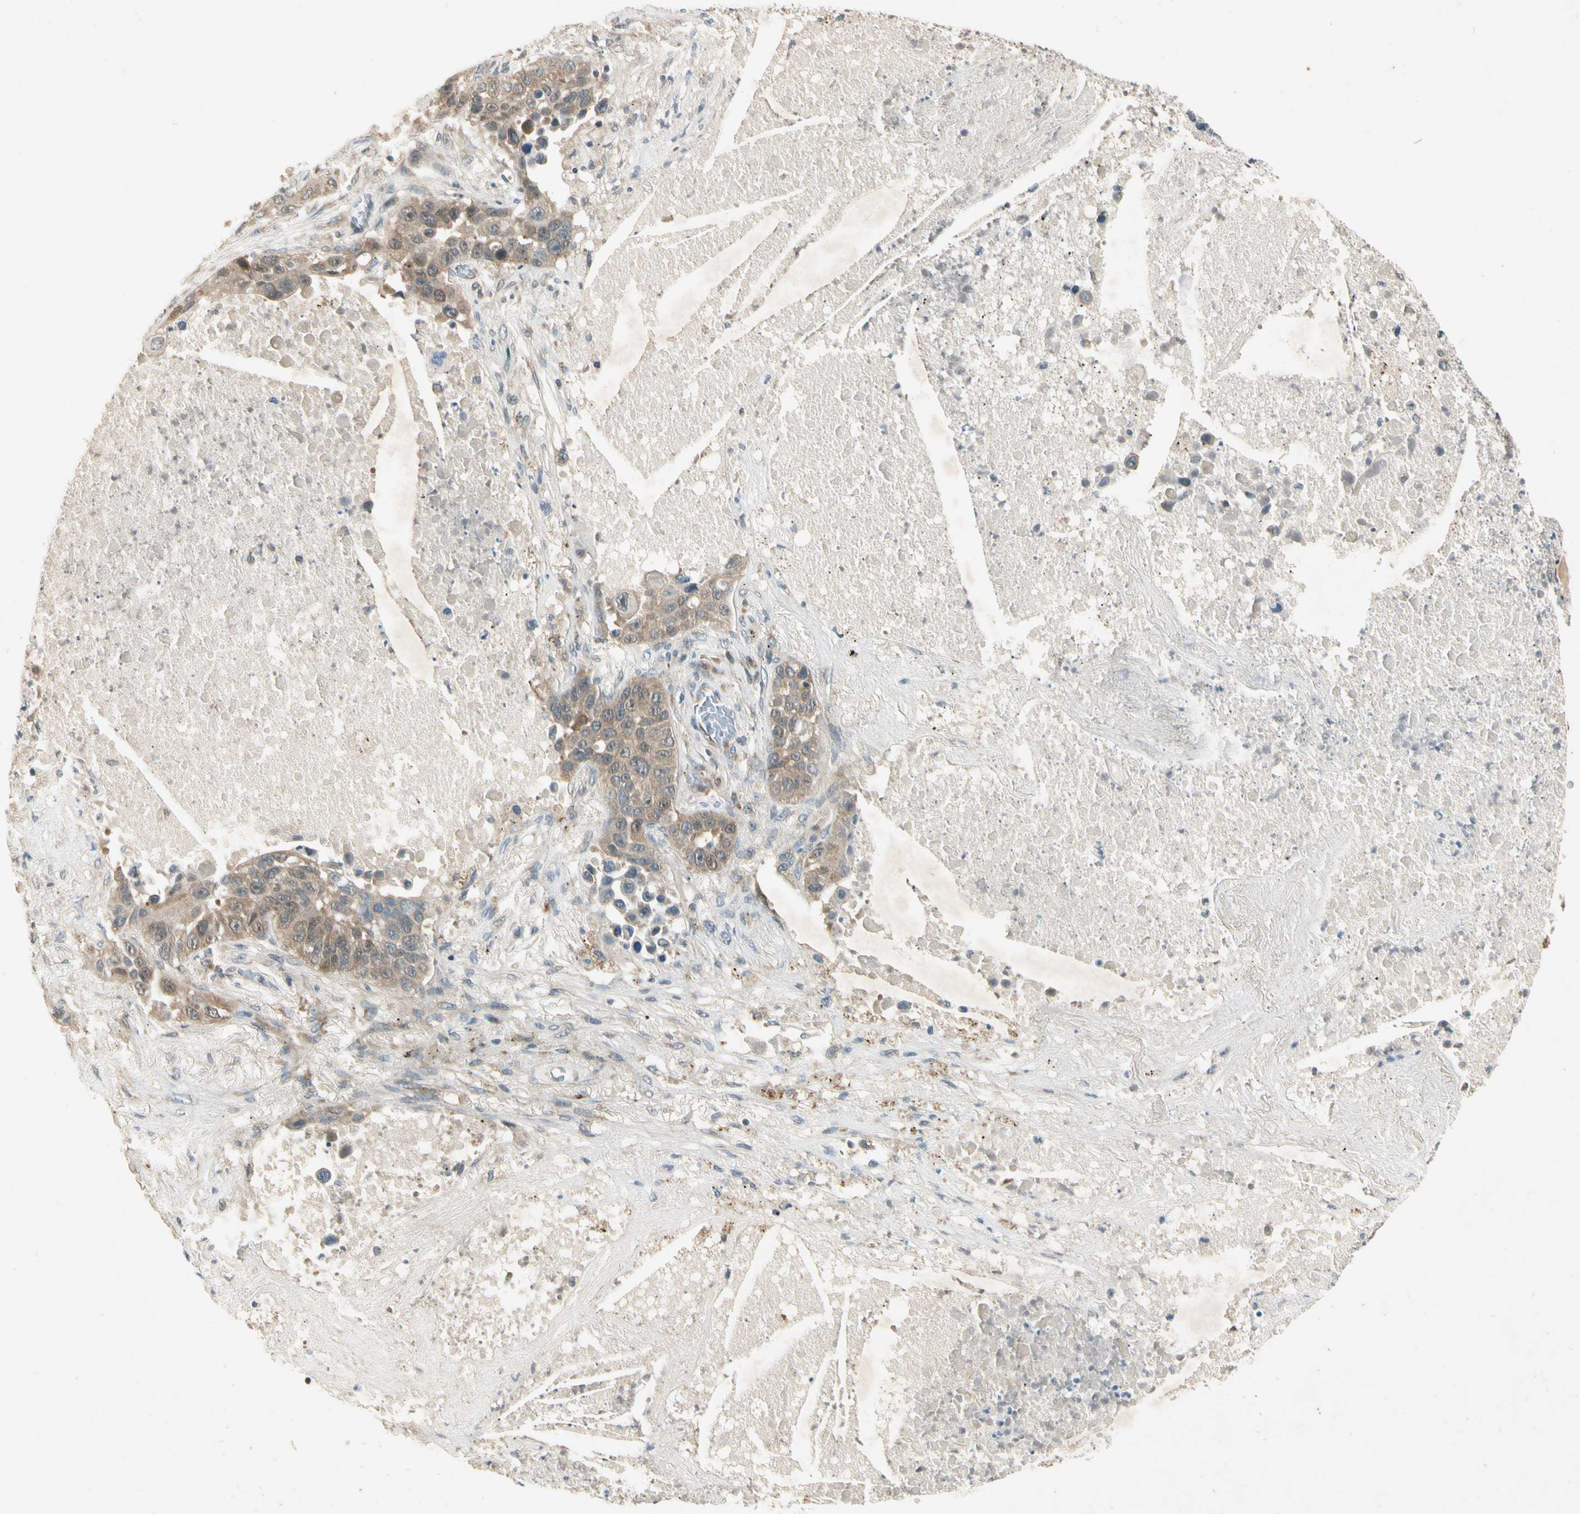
{"staining": {"intensity": "moderate", "quantity": ">75%", "location": "cytoplasmic/membranous"}, "tissue": "lung cancer", "cell_type": "Tumor cells", "image_type": "cancer", "snomed": [{"axis": "morphology", "description": "Squamous cell carcinoma, NOS"}, {"axis": "topography", "description": "Lung"}], "caption": "There is medium levels of moderate cytoplasmic/membranous staining in tumor cells of lung cancer, as demonstrated by immunohistochemical staining (brown color).", "gene": "RPS6KB2", "patient": {"sex": "male", "age": 57}}